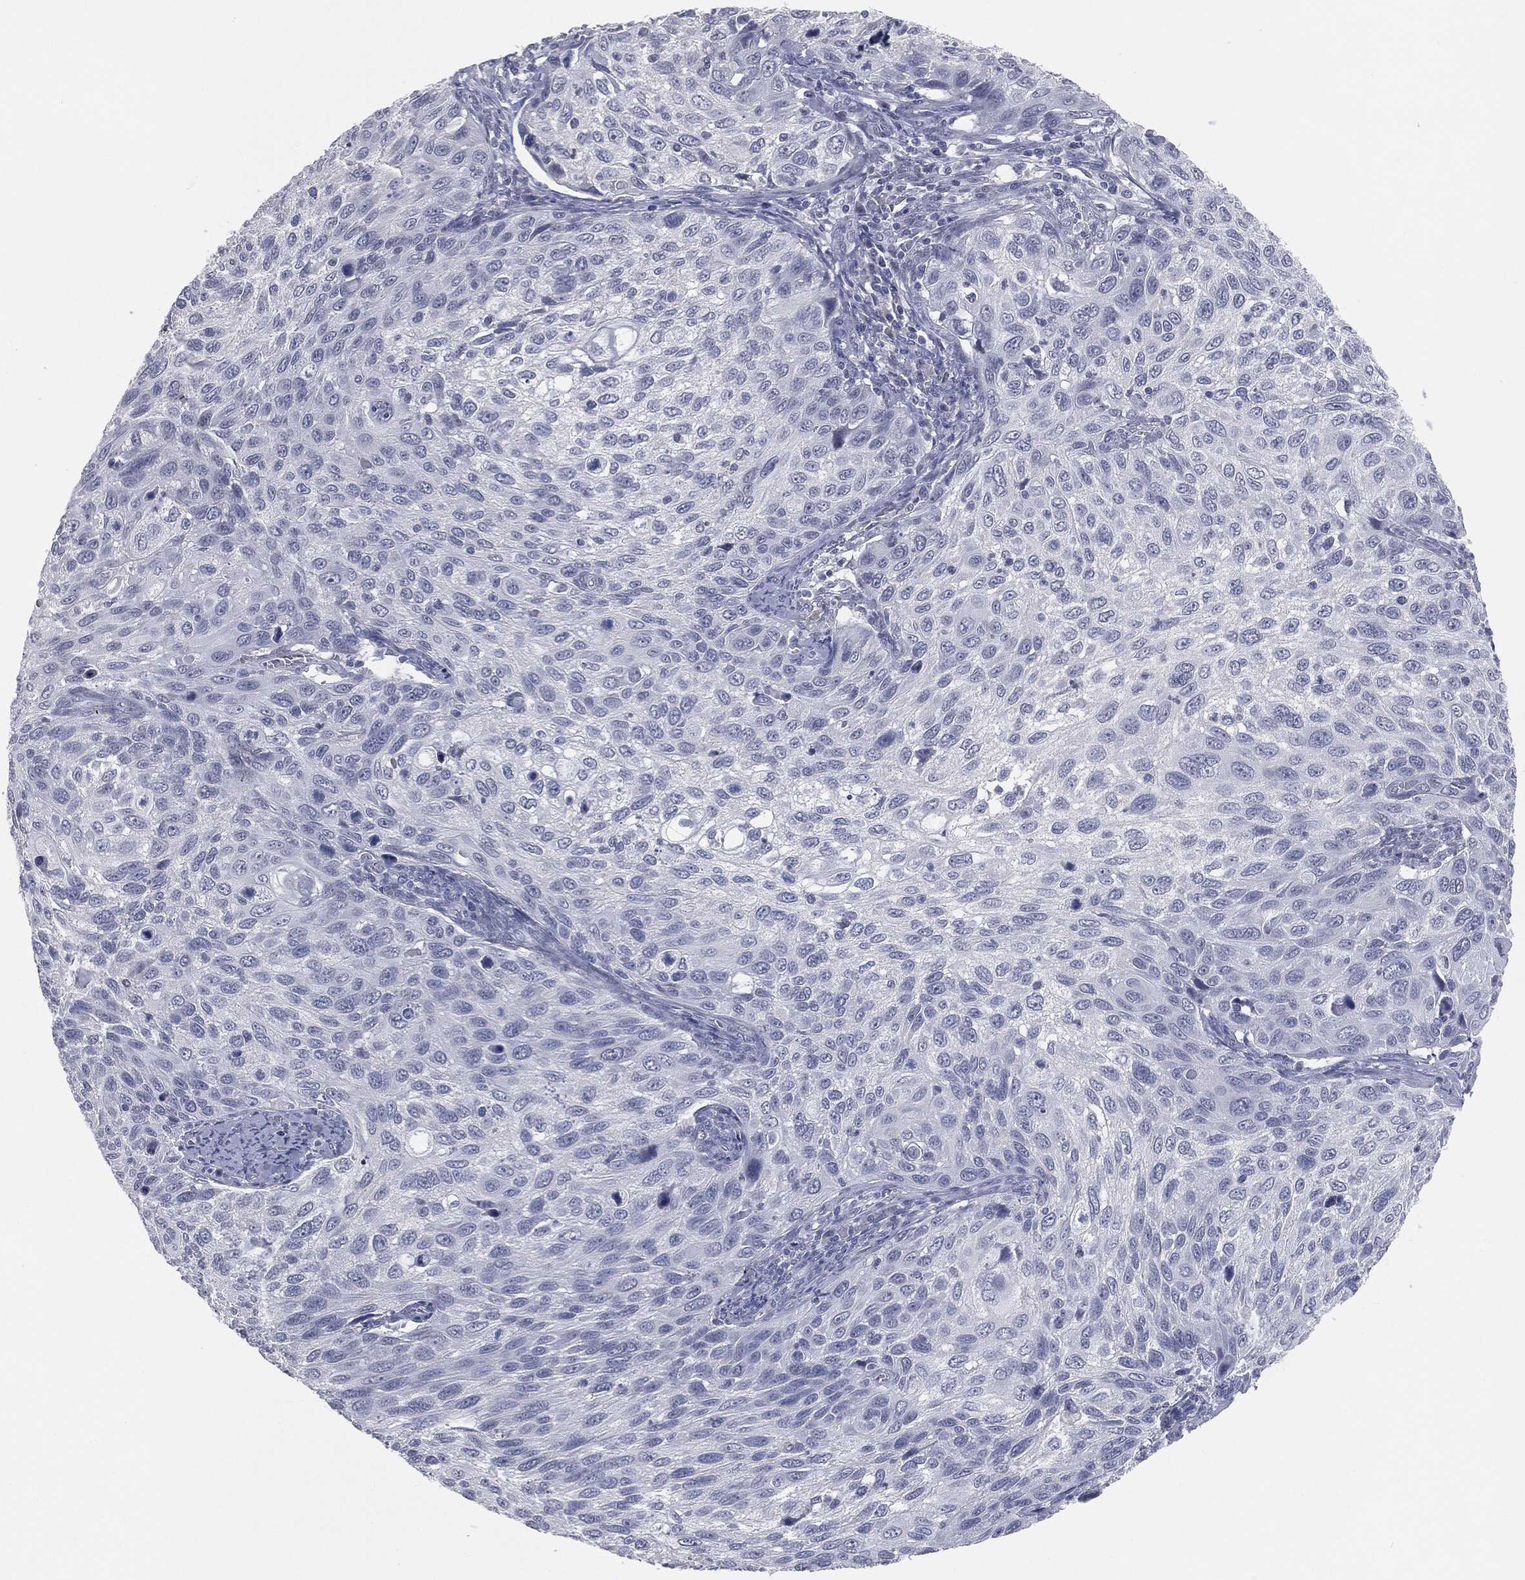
{"staining": {"intensity": "negative", "quantity": "none", "location": "none"}, "tissue": "cervical cancer", "cell_type": "Tumor cells", "image_type": "cancer", "snomed": [{"axis": "morphology", "description": "Squamous cell carcinoma, NOS"}, {"axis": "topography", "description": "Cervix"}], "caption": "A micrograph of human squamous cell carcinoma (cervical) is negative for staining in tumor cells. (DAB immunohistochemistry (IHC) with hematoxylin counter stain).", "gene": "PRAME", "patient": {"sex": "female", "age": 70}}